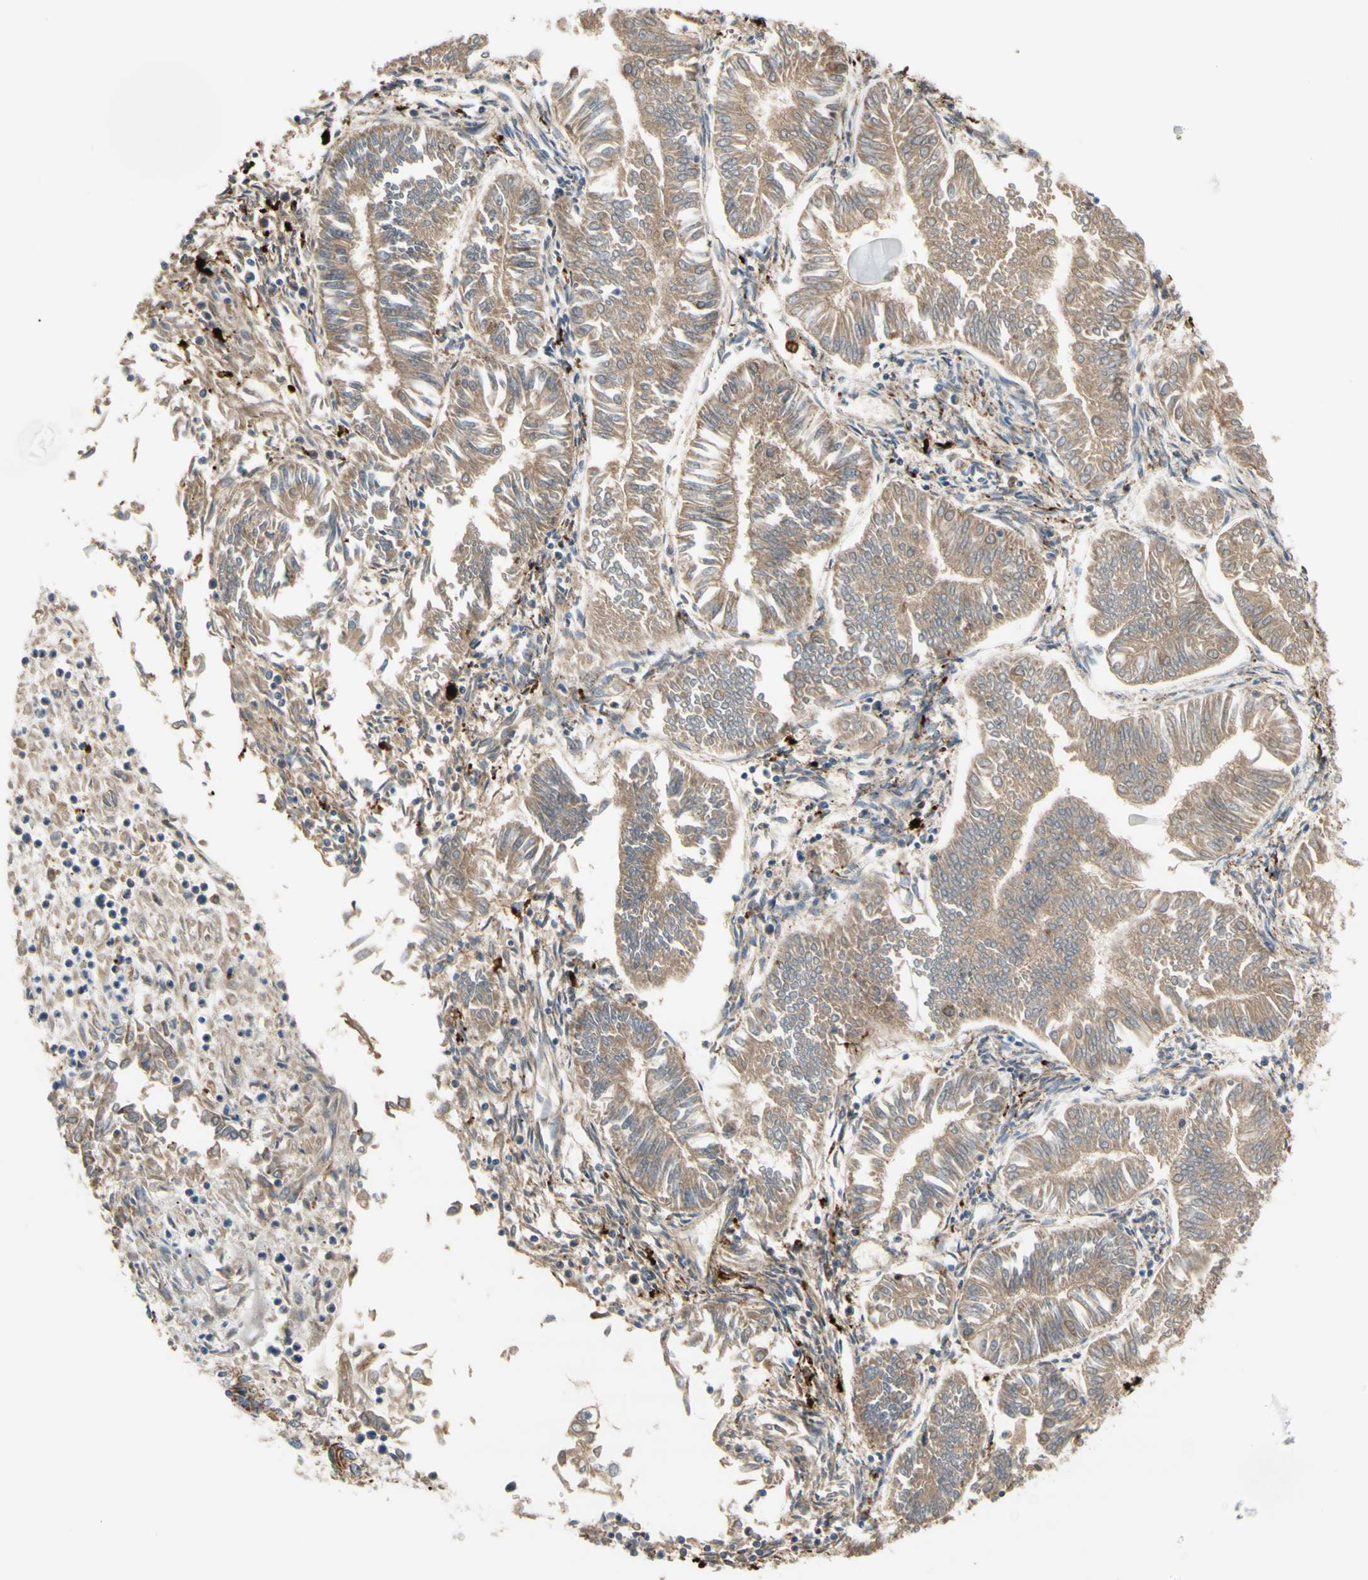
{"staining": {"intensity": "moderate", "quantity": ">75%", "location": "cytoplasmic/membranous"}, "tissue": "endometrial cancer", "cell_type": "Tumor cells", "image_type": "cancer", "snomed": [{"axis": "morphology", "description": "Adenocarcinoma, NOS"}, {"axis": "topography", "description": "Endometrium"}], "caption": "Endometrial cancer (adenocarcinoma) was stained to show a protein in brown. There is medium levels of moderate cytoplasmic/membranous staining in about >75% of tumor cells. (DAB IHC with brightfield microscopy, high magnification).", "gene": "URB2", "patient": {"sex": "female", "age": 53}}